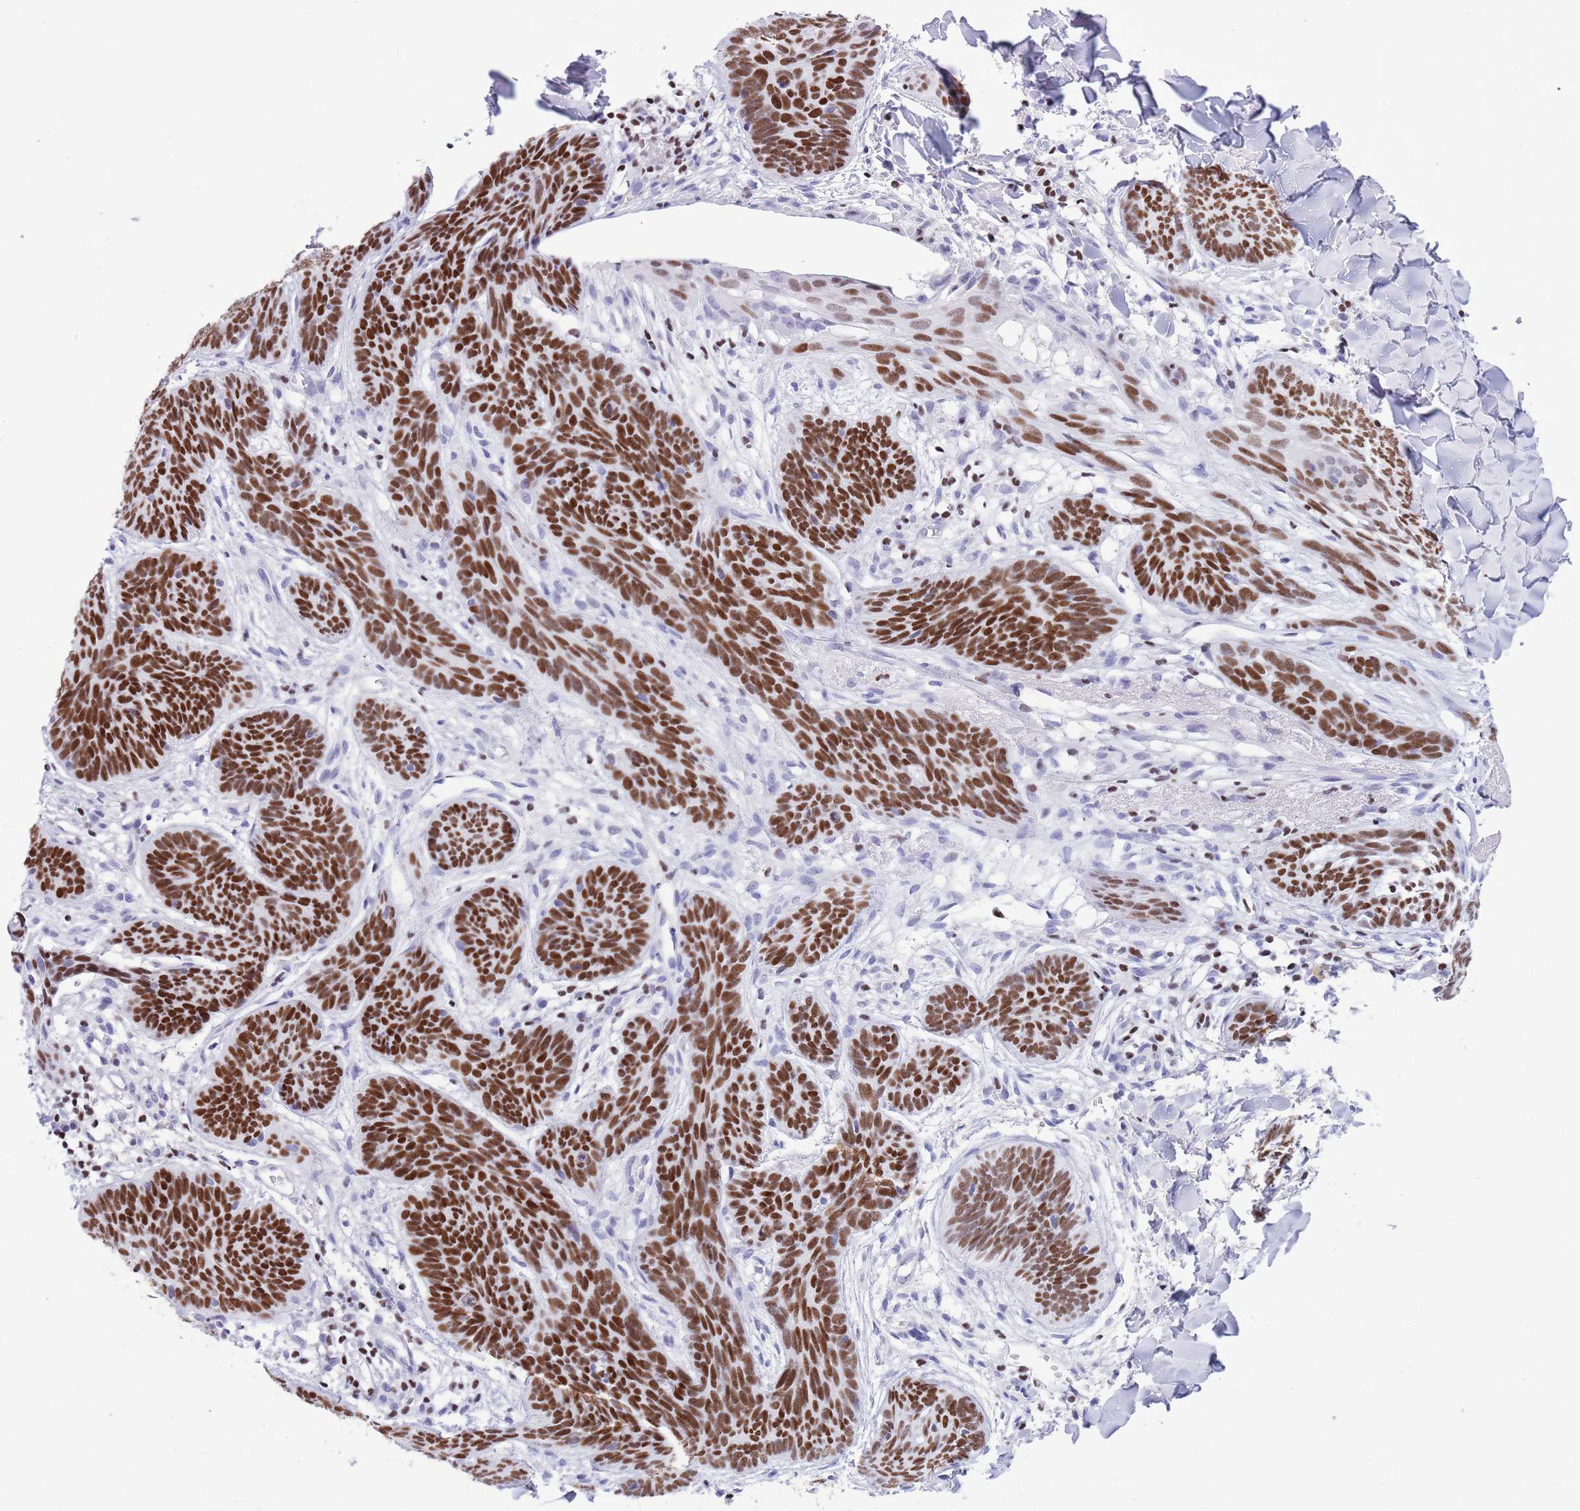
{"staining": {"intensity": "strong", "quantity": ">75%", "location": "nuclear"}, "tissue": "skin cancer", "cell_type": "Tumor cells", "image_type": "cancer", "snomed": [{"axis": "morphology", "description": "Basal cell carcinoma"}, {"axis": "topography", "description": "Skin"}], "caption": "Skin cancer stained with a protein marker demonstrates strong staining in tumor cells.", "gene": "BCL11B", "patient": {"sex": "female", "age": 81}}